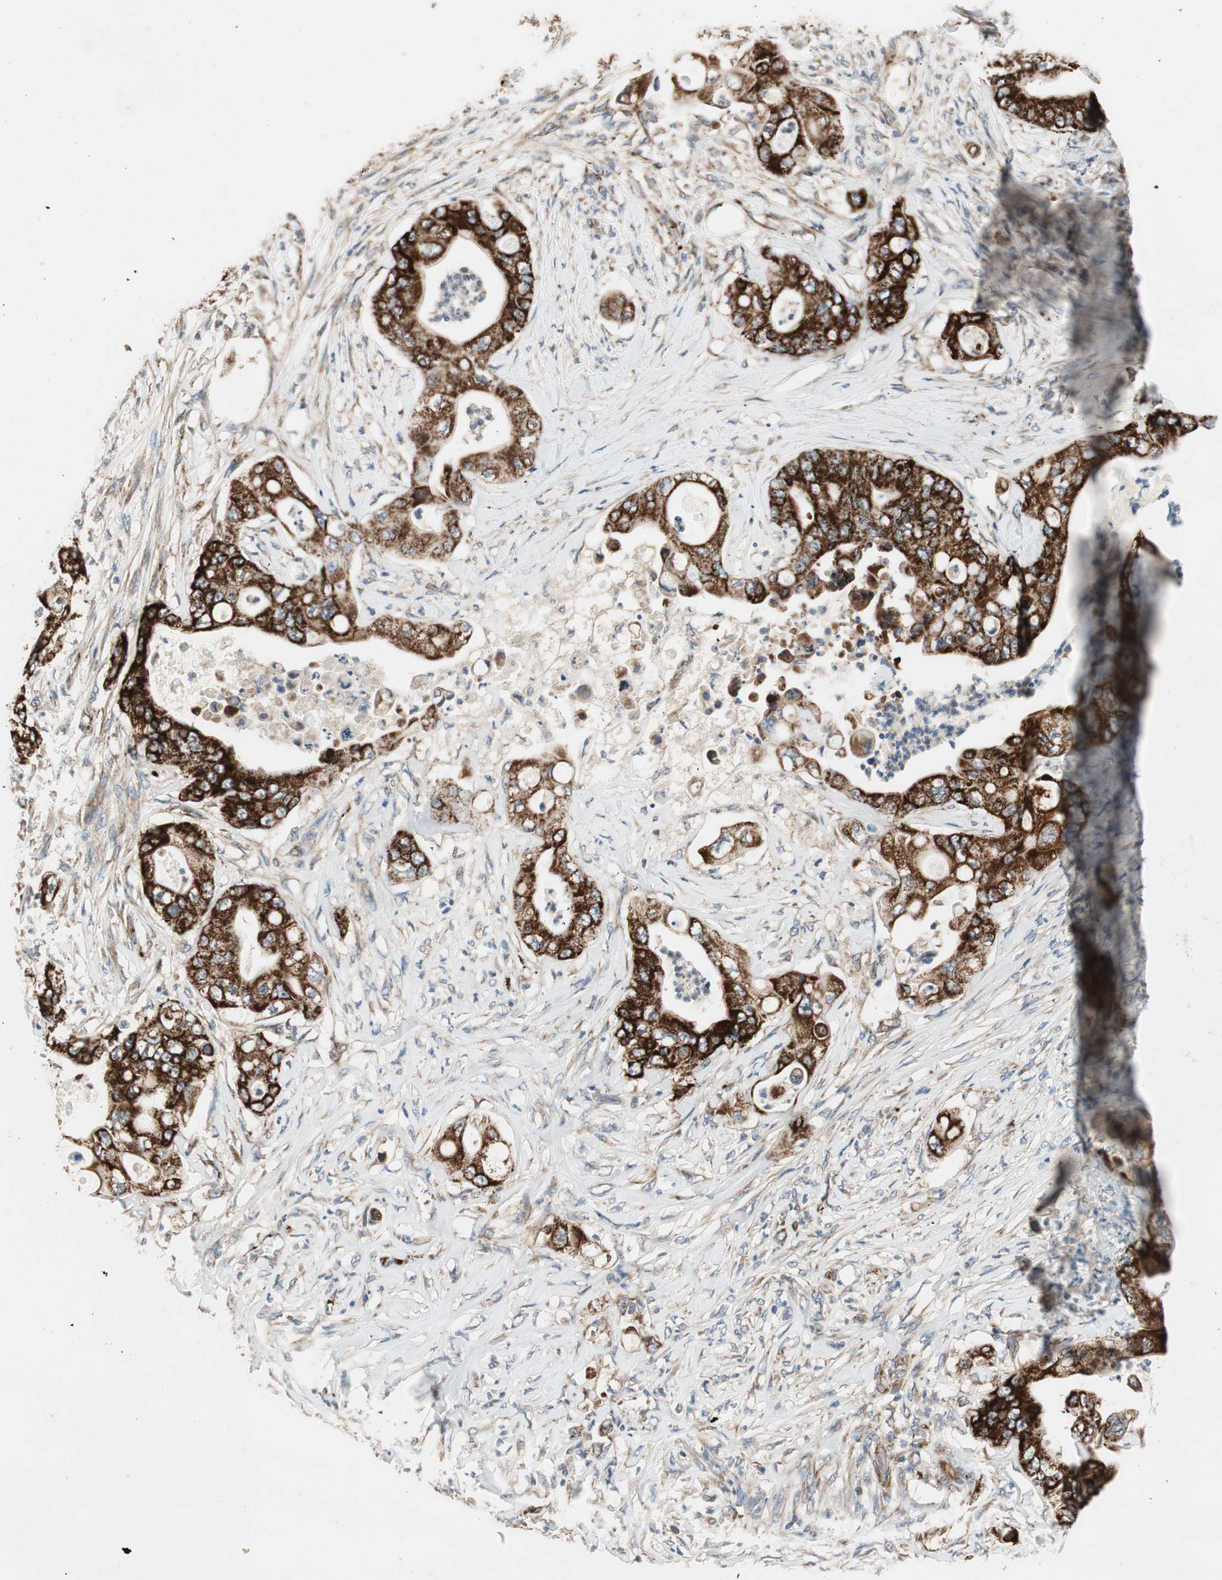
{"staining": {"intensity": "strong", "quantity": ">75%", "location": "cytoplasmic/membranous"}, "tissue": "stomach cancer", "cell_type": "Tumor cells", "image_type": "cancer", "snomed": [{"axis": "morphology", "description": "Adenocarcinoma, NOS"}, {"axis": "topography", "description": "Stomach"}], "caption": "A high-resolution histopathology image shows immunohistochemistry (IHC) staining of stomach cancer (adenocarcinoma), which reveals strong cytoplasmic/membranous positivity in about >75% of tumor cells. Immunohistochemistry stains the protein in brown and the nuclei are stained blue.", "gene": "AKAP1", "patient": {"sex": "female", "age": 73}}